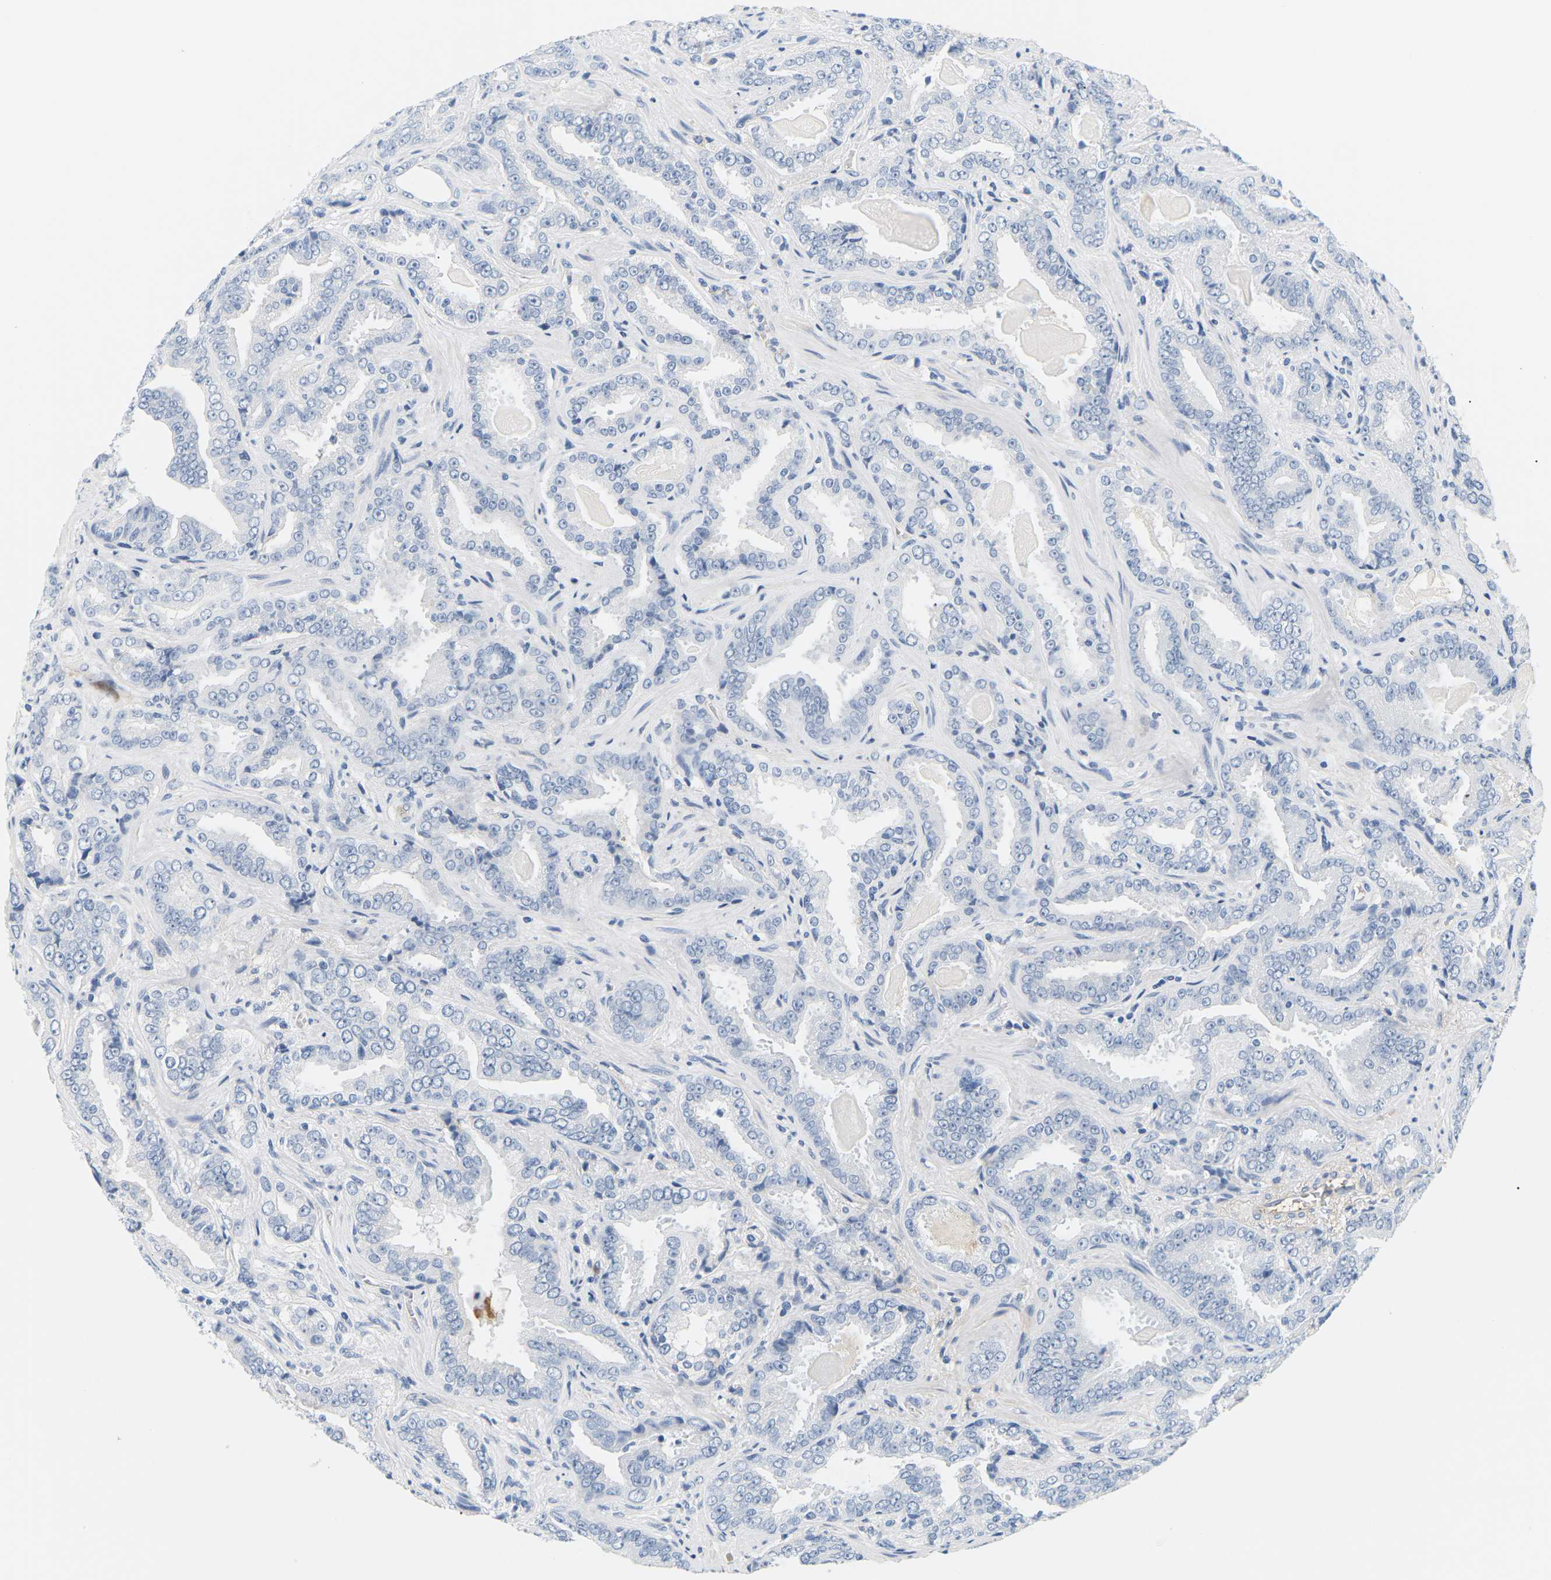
{"staining": {"intensity": "negative", "quantity": "none", "location": "none"}, "tissue": "prostate cancer", "cell_type": "Tumor cells", "image_type": "cancer", "snomed": [{"axis": "morphology", "description": "Adenocarcinoma, Low grade"}, {"axis": "topography", "description": "Prostate"}], "caption": "Tumor cells show no significant protein positivity in prostate cancer (adenocarcinoma (low-grade)). (IHC, brightfield microscopy, high magnification).", "gene": "APOB", "patient": {"sex": "male", "age": 60}}